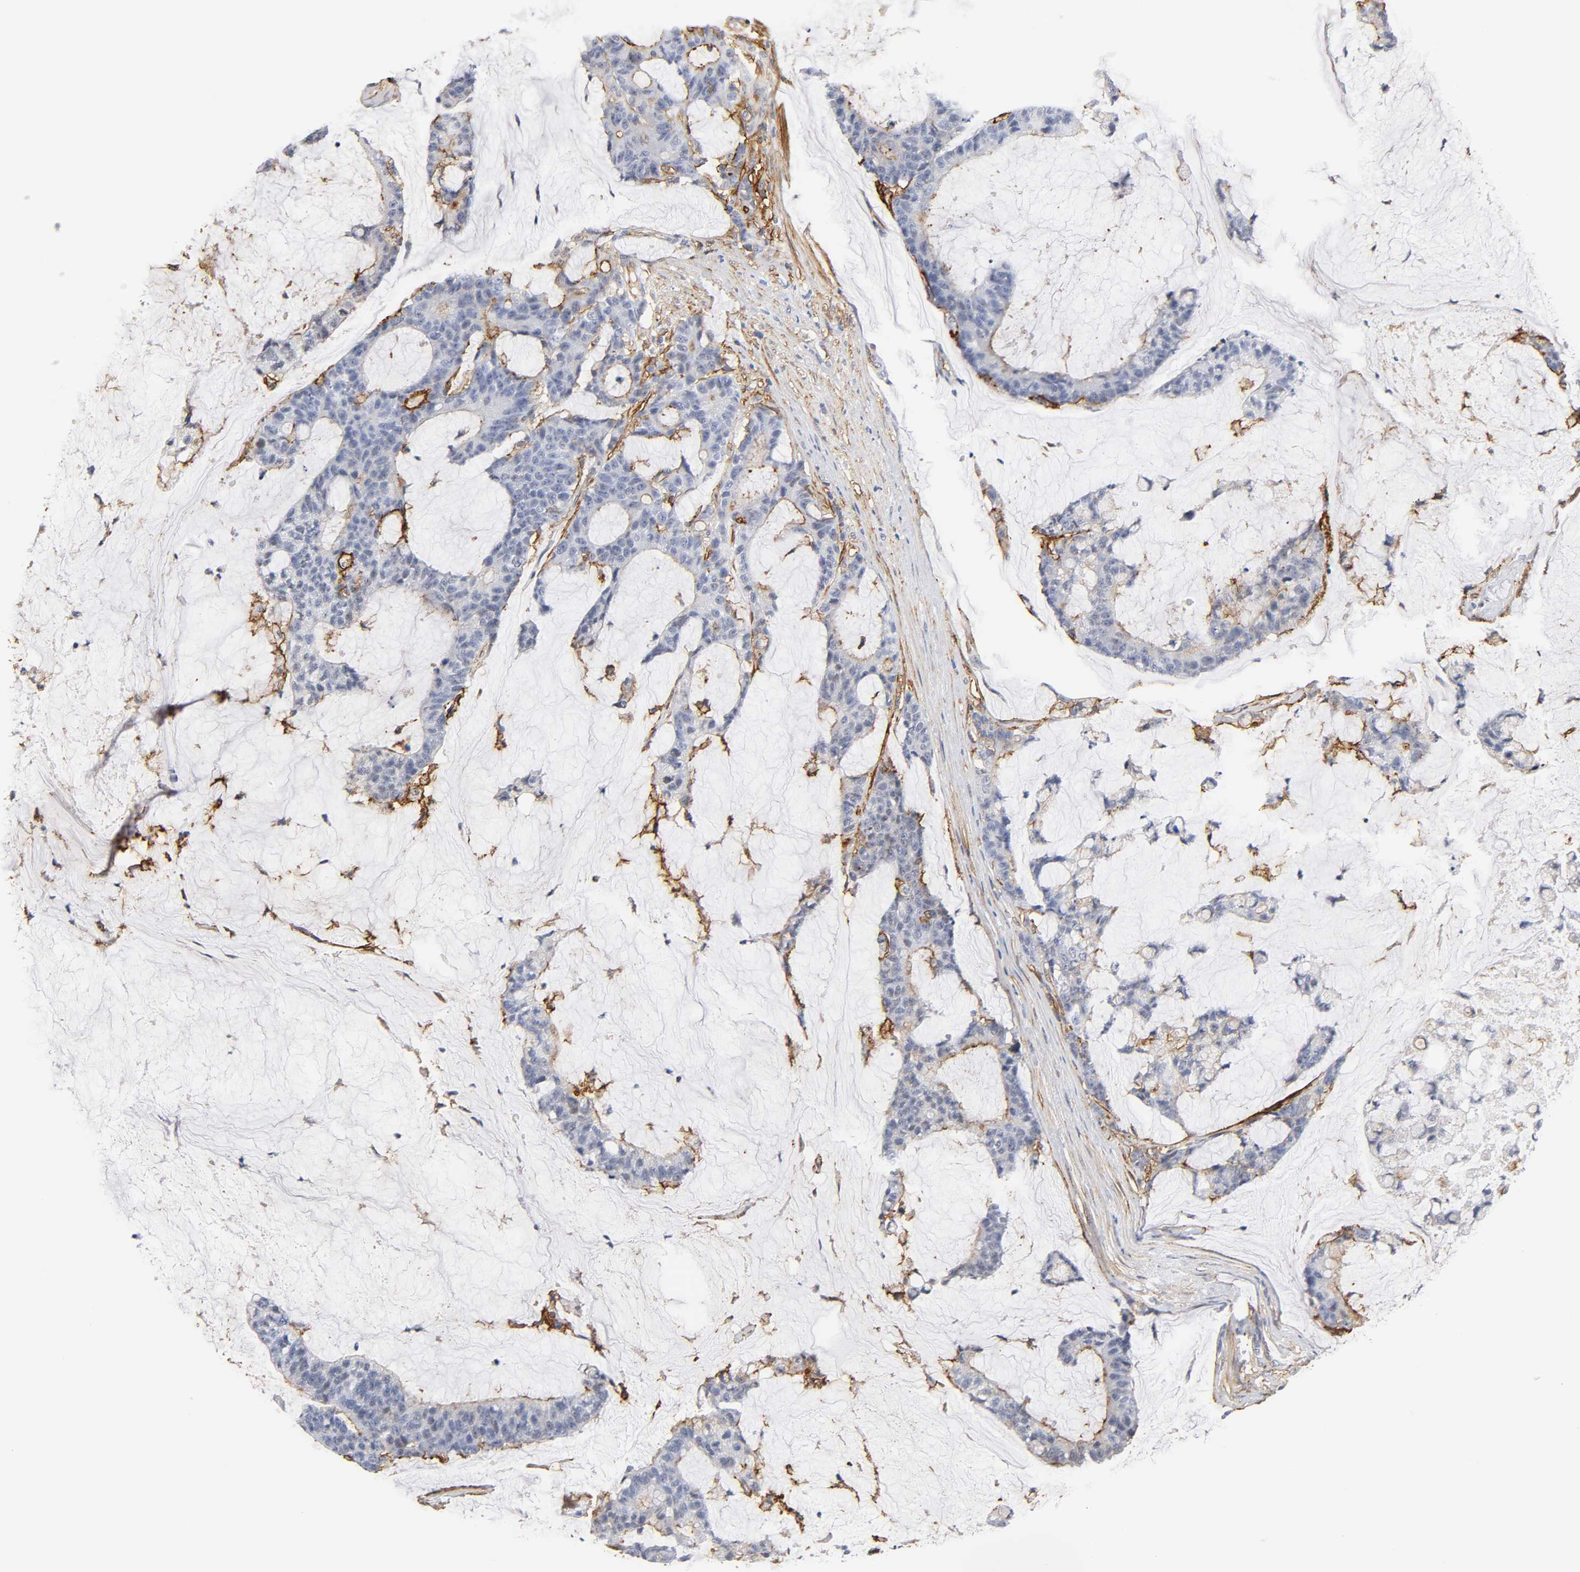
{"staining": {"intensity": "negative", "quantity": "none", "location": "none"}, "tissue": "colorectal cancer", "cell_type": "Tumor cells", "image_type": "cancer", "snomed": [{"axis": "morphology", "description": "Adenocarcinoma, NOS"}, {"axis": "topography", "description": "Colon"}], "caption": "Tumor cells show no significant protein staining in colorectal cancer (adenocarcinoma).", "gene": "ICAM1", "patient": {"sex": "female", "age": 84}}